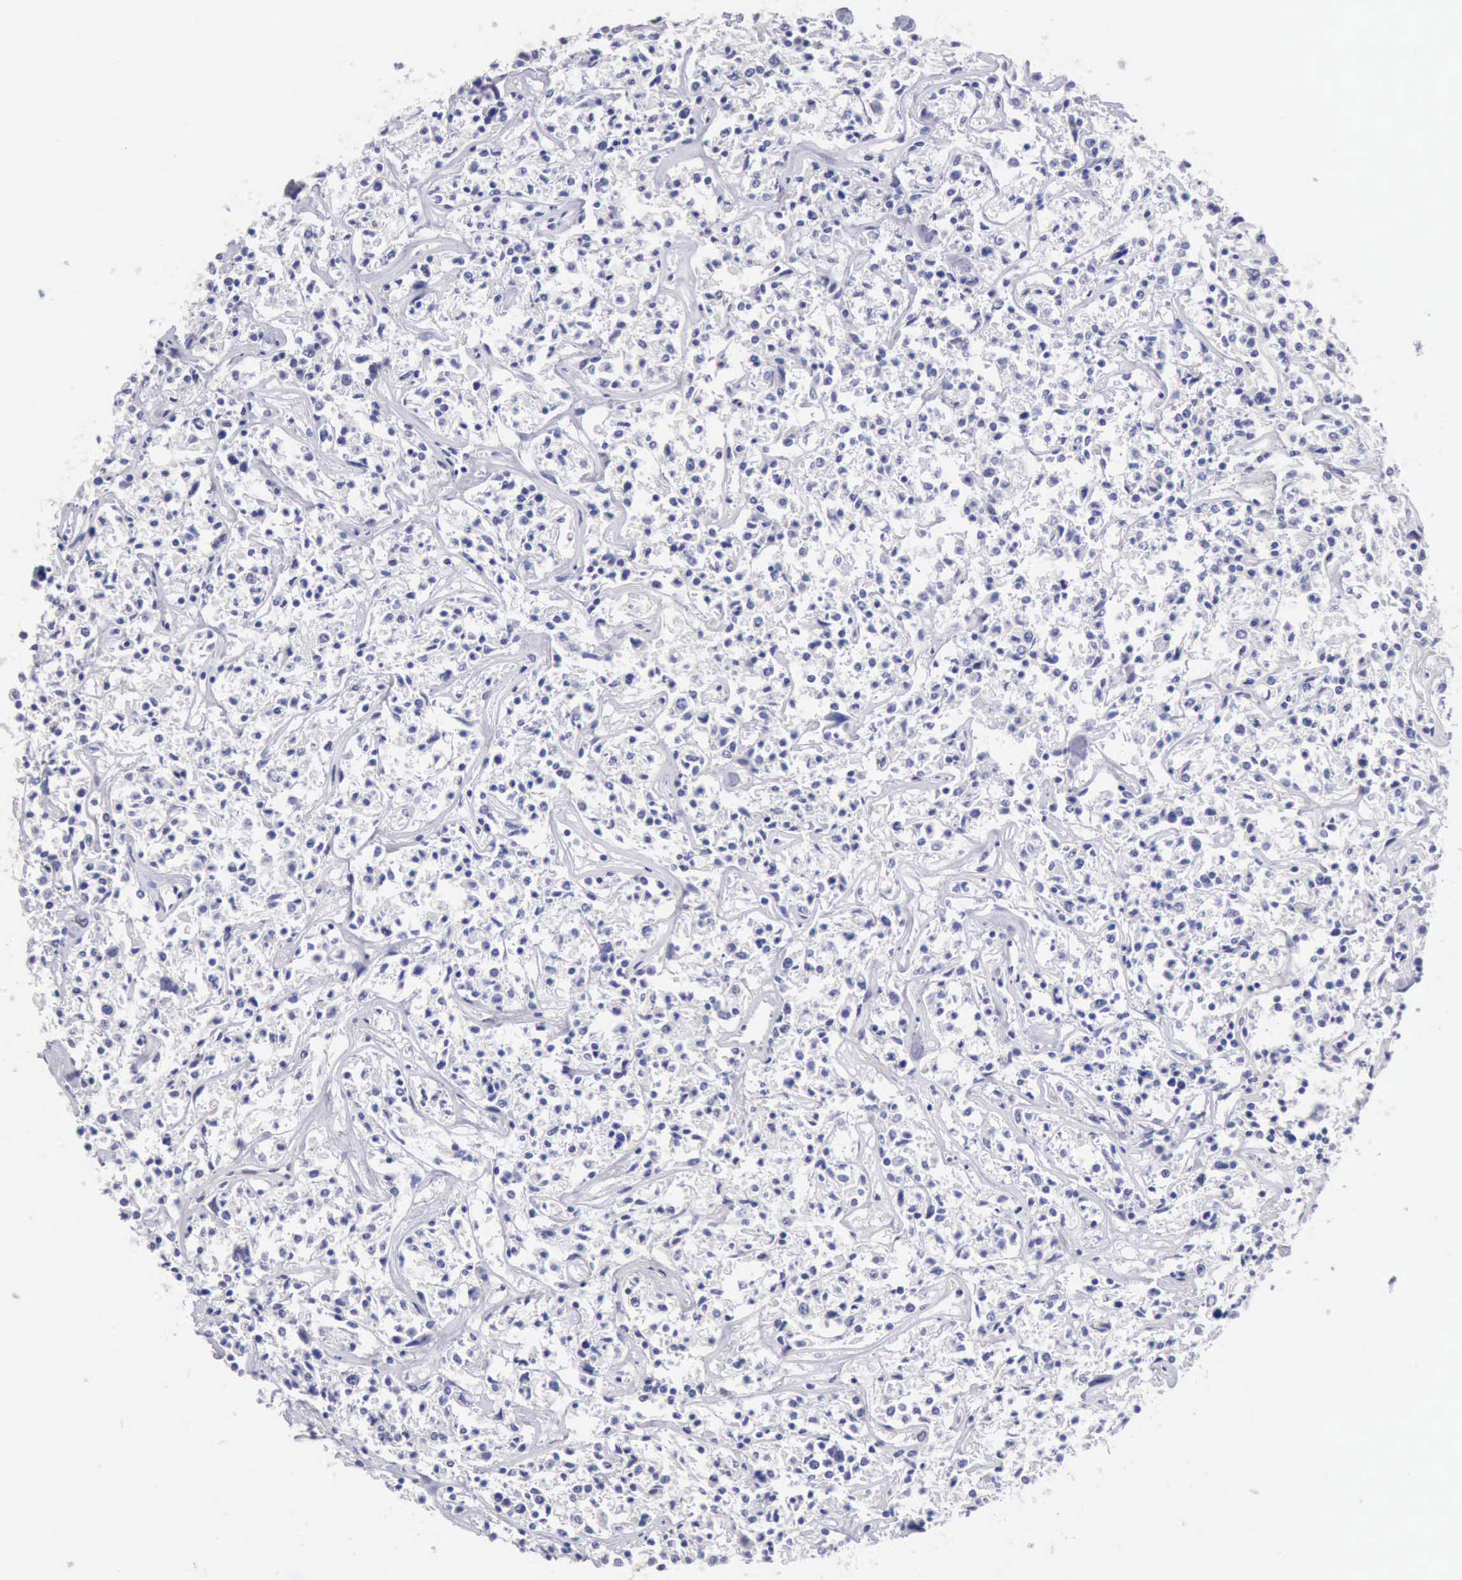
{"staining": {"intensity": "negative", "quantity": "none", "location": "none"}, "tissue": "lymphoma", "cell_type": "Tumor cells", "image_type": "cancer", "snomed": [{"axis": "morphology", "description": "Malignant lymphoma, non-Hodgkin's type, Low grade"}, {"axis": "topography", "description": "Small intestine"}], "caption": "Lymphoma was stained to show a protein in brown. There is no significant staining in tumor cells. The staining was performed using DAB to visualize the protein expression in brown, while the nuclei were stained in blue with hematoxylin (Magnification: 20x).", "gene": "KCND1", "patient": {"sex": "female", "age": 59}}